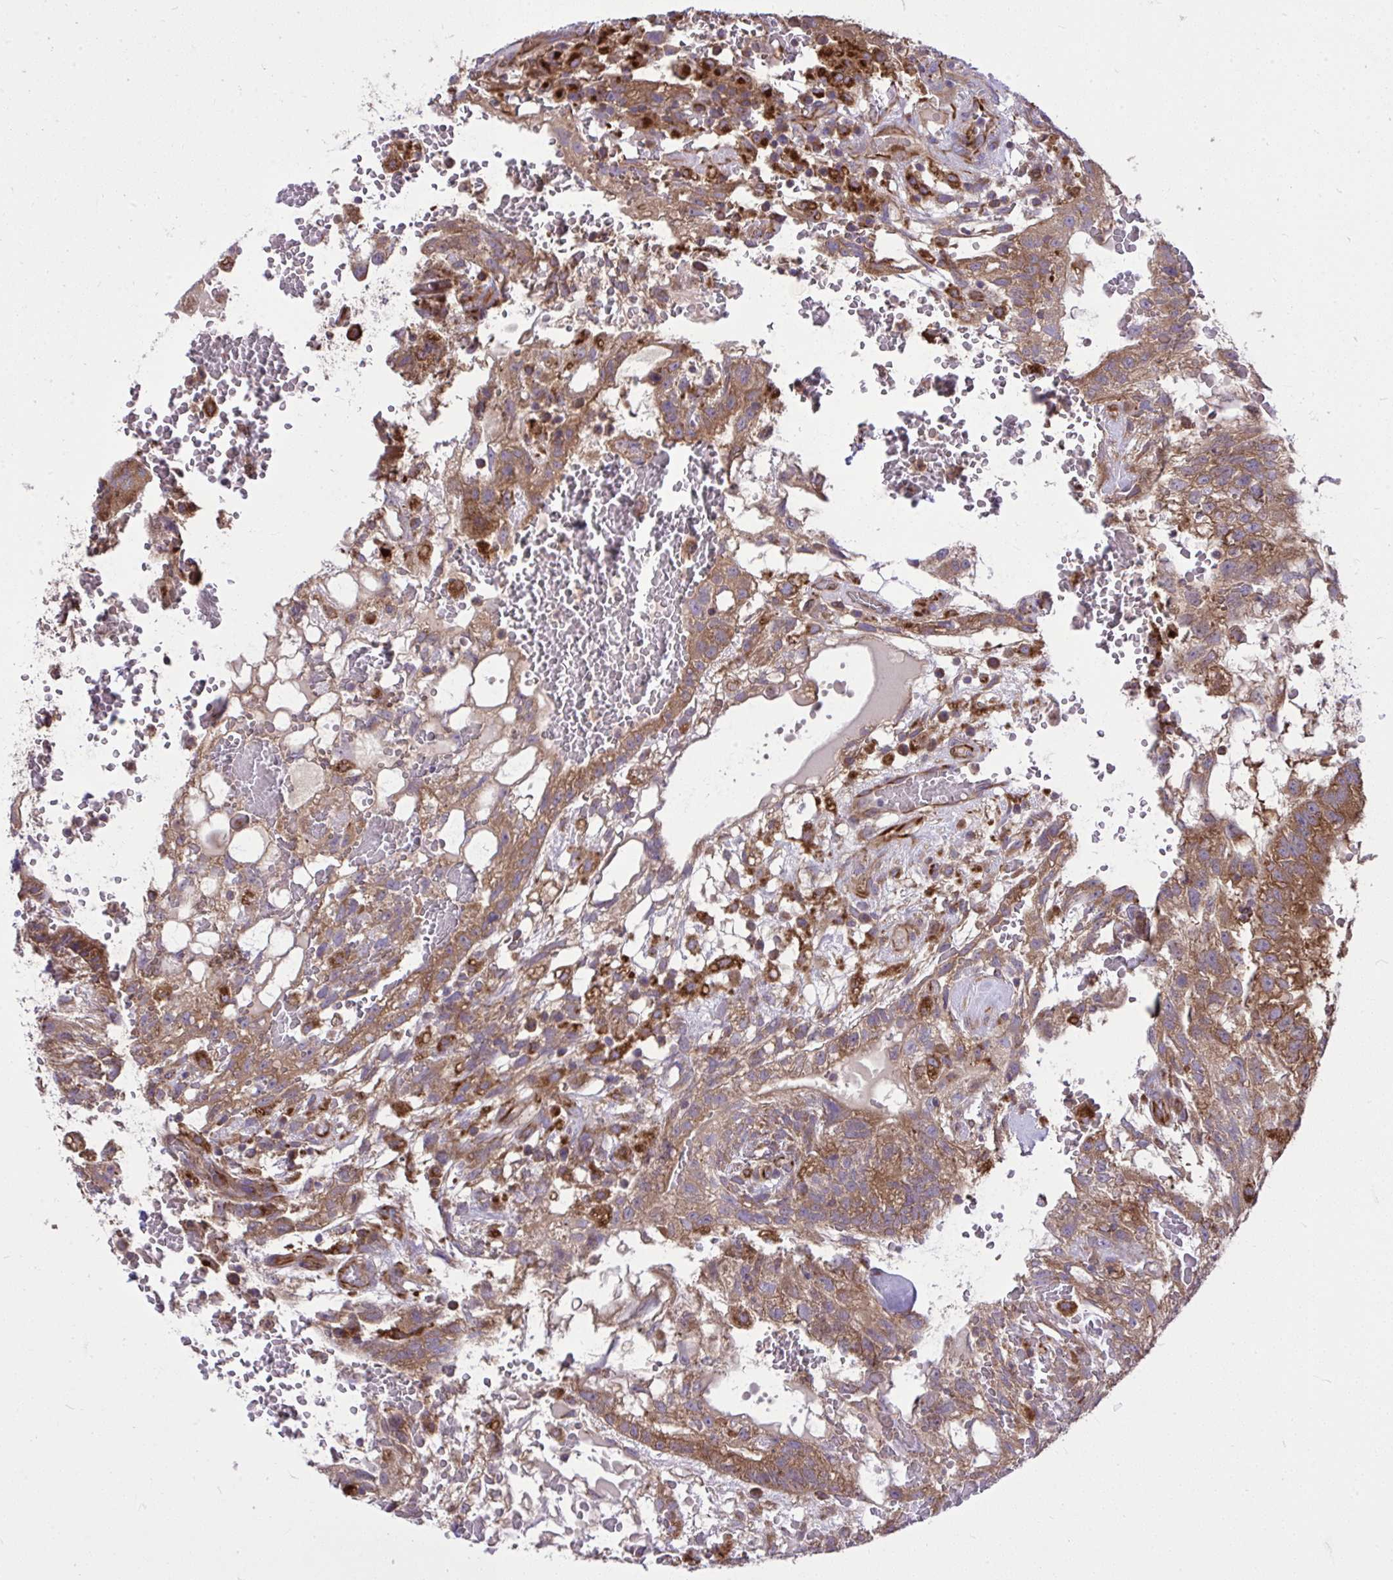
{"staining": {"intensity": "moderate", "quantity": ">75%", "location": "cytoplasmic/membranous"}, "tissue": "testis cancer", "cell_type": "Tumor cells", "image_type": "cancer", "snomed": [{"axis": "morphology", "description": "Normal tissue, NOS"}, {"axis": "morphology", "description": "Carcinoma, Embryonal, NOS"}, {"axis": "topography", "description": "Testis"}], "caption": "An image of human testis cancer (embryonal carcinoma) stained for a protein shows moderate cytoplasmic/membranous brown staining in tumor cells.", "gene": "PAIP2", "patient": {"sex": "male", "age": 32}}